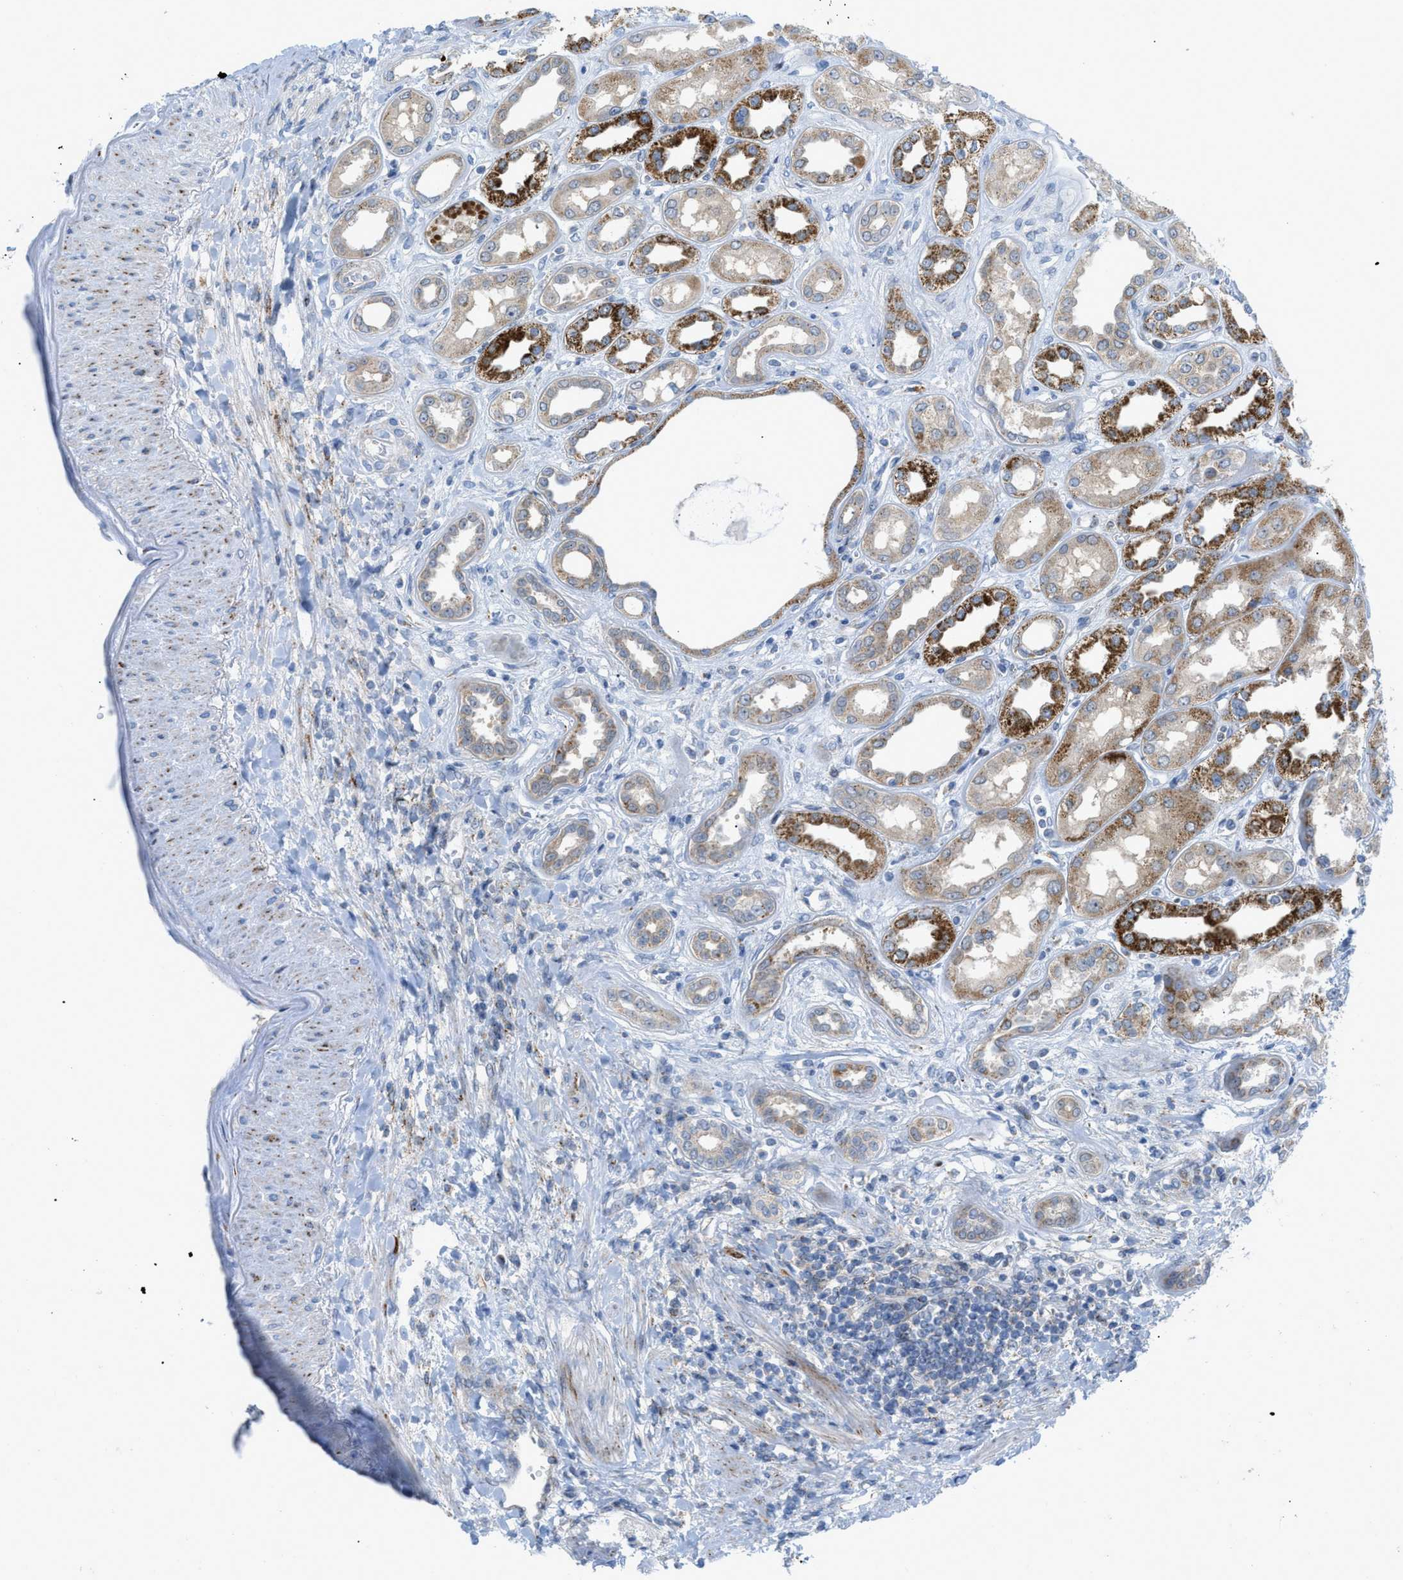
{"staining": {"intensity": "negative", "quantity": "none", "location": "none"}, "tissue": "kidney", "cell_type": "Cells in glomeruli", "image_type": "normal", "snomed": [{"axis": "morphology", "description": "Normal tissue, NOS"}, {"axis": "topography", "description": "Kidney"}], "caption": "Immunohistochemistry (IHC) photomicrograph of unremarkable human kidney stained for a protein (brown), which displays no positivity in cells in glomeruli.", "gene": "RBBP9", "patient": {"sex": "male", "age": 59}}